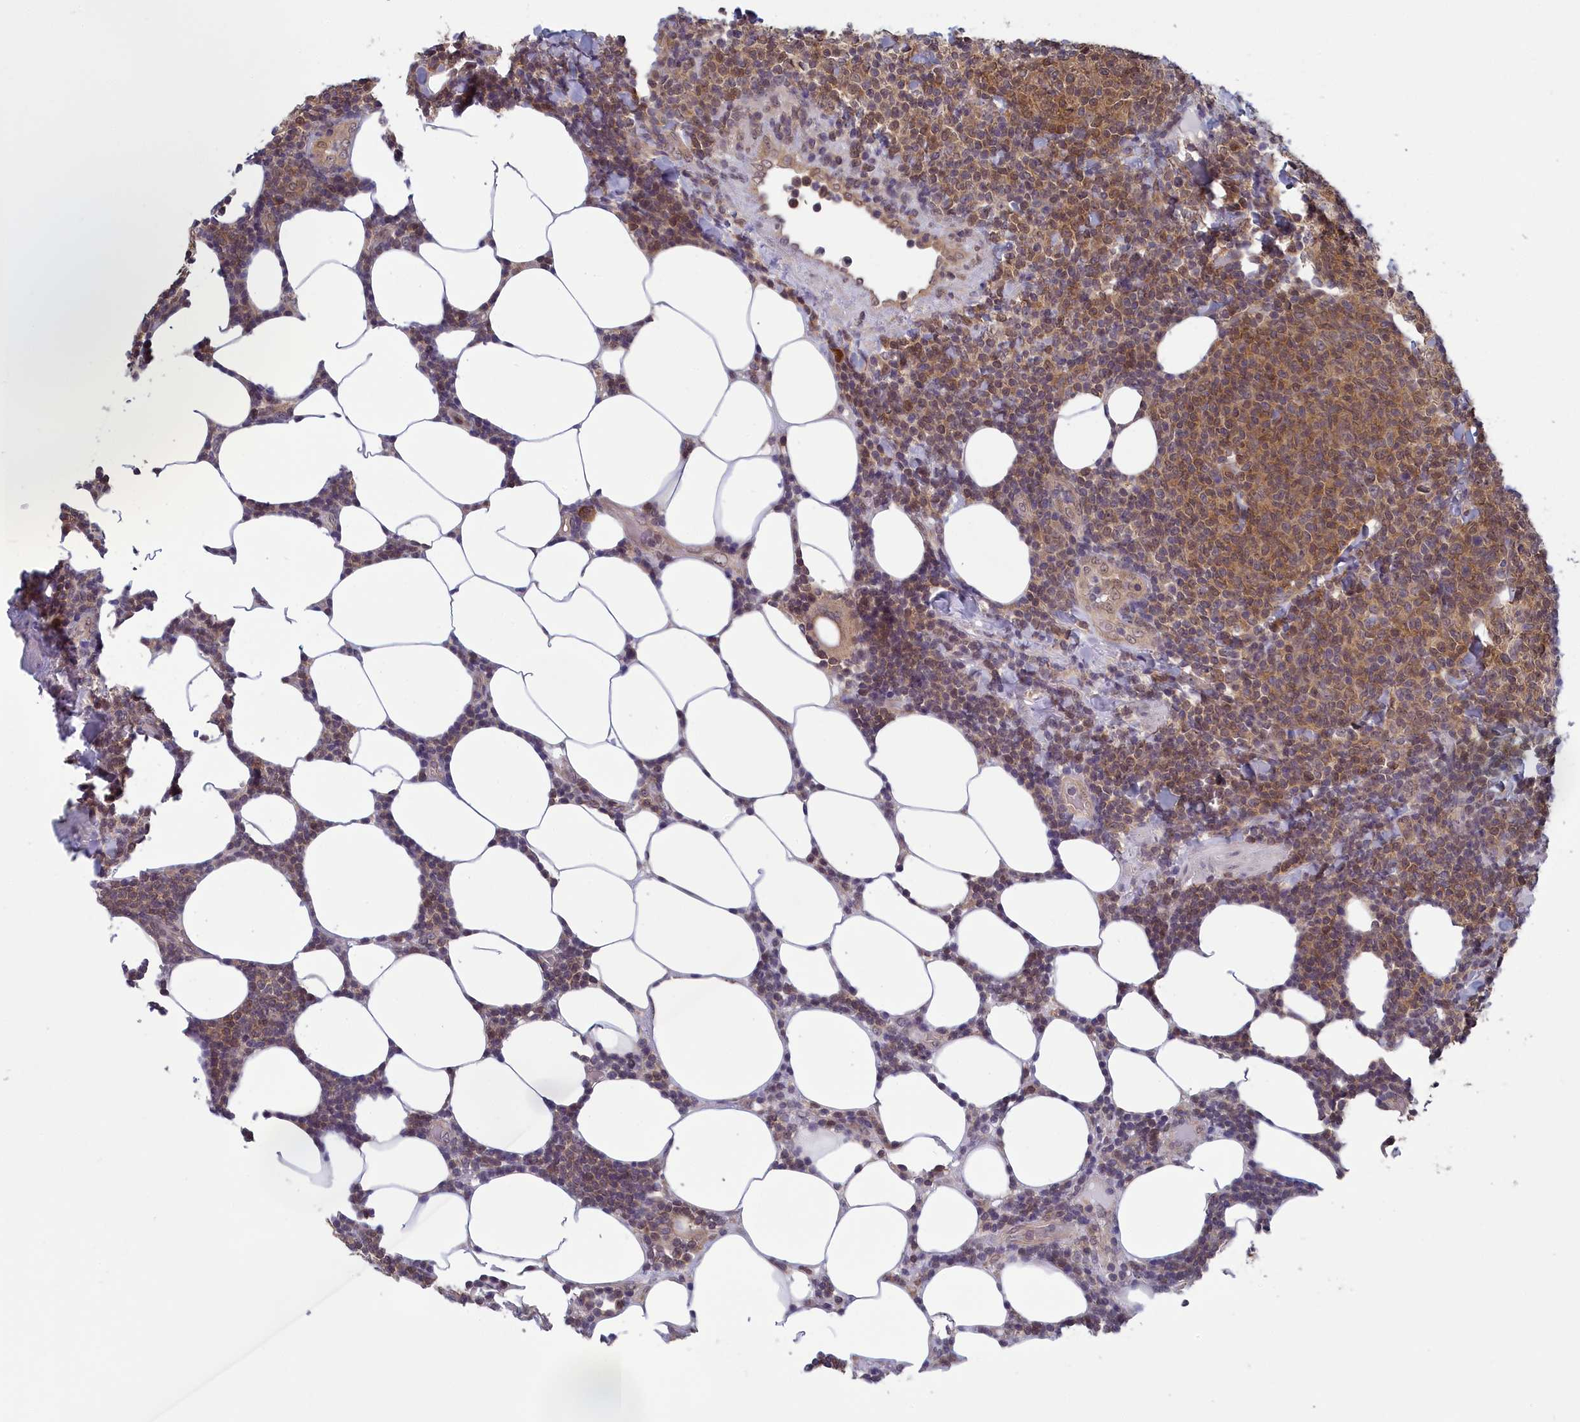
{"staining": {"intensity": "moderate", "quantity": "25%-75%", "location": "cytoplasmic/membranous"}, "tissue": "lymphoma", "cell_type": "Tumor cells", "image_type": "cancer", "snomed": [{"axis": "morphology", "description": "Malignant lymphoma, non-Hodgkin's type, Low grade"}, {"axis": "topography", "description": "Lymph node"}], "caption": "A medium amount of moderate cytoplasmic/membranous expression is present in approximately 25%-75% of tumor cells in low-grade malignant lymphoma, non-Hodgkin's type tissue.", "gene": "MRI1", "patient": {"sex": "male", "age": 66}}